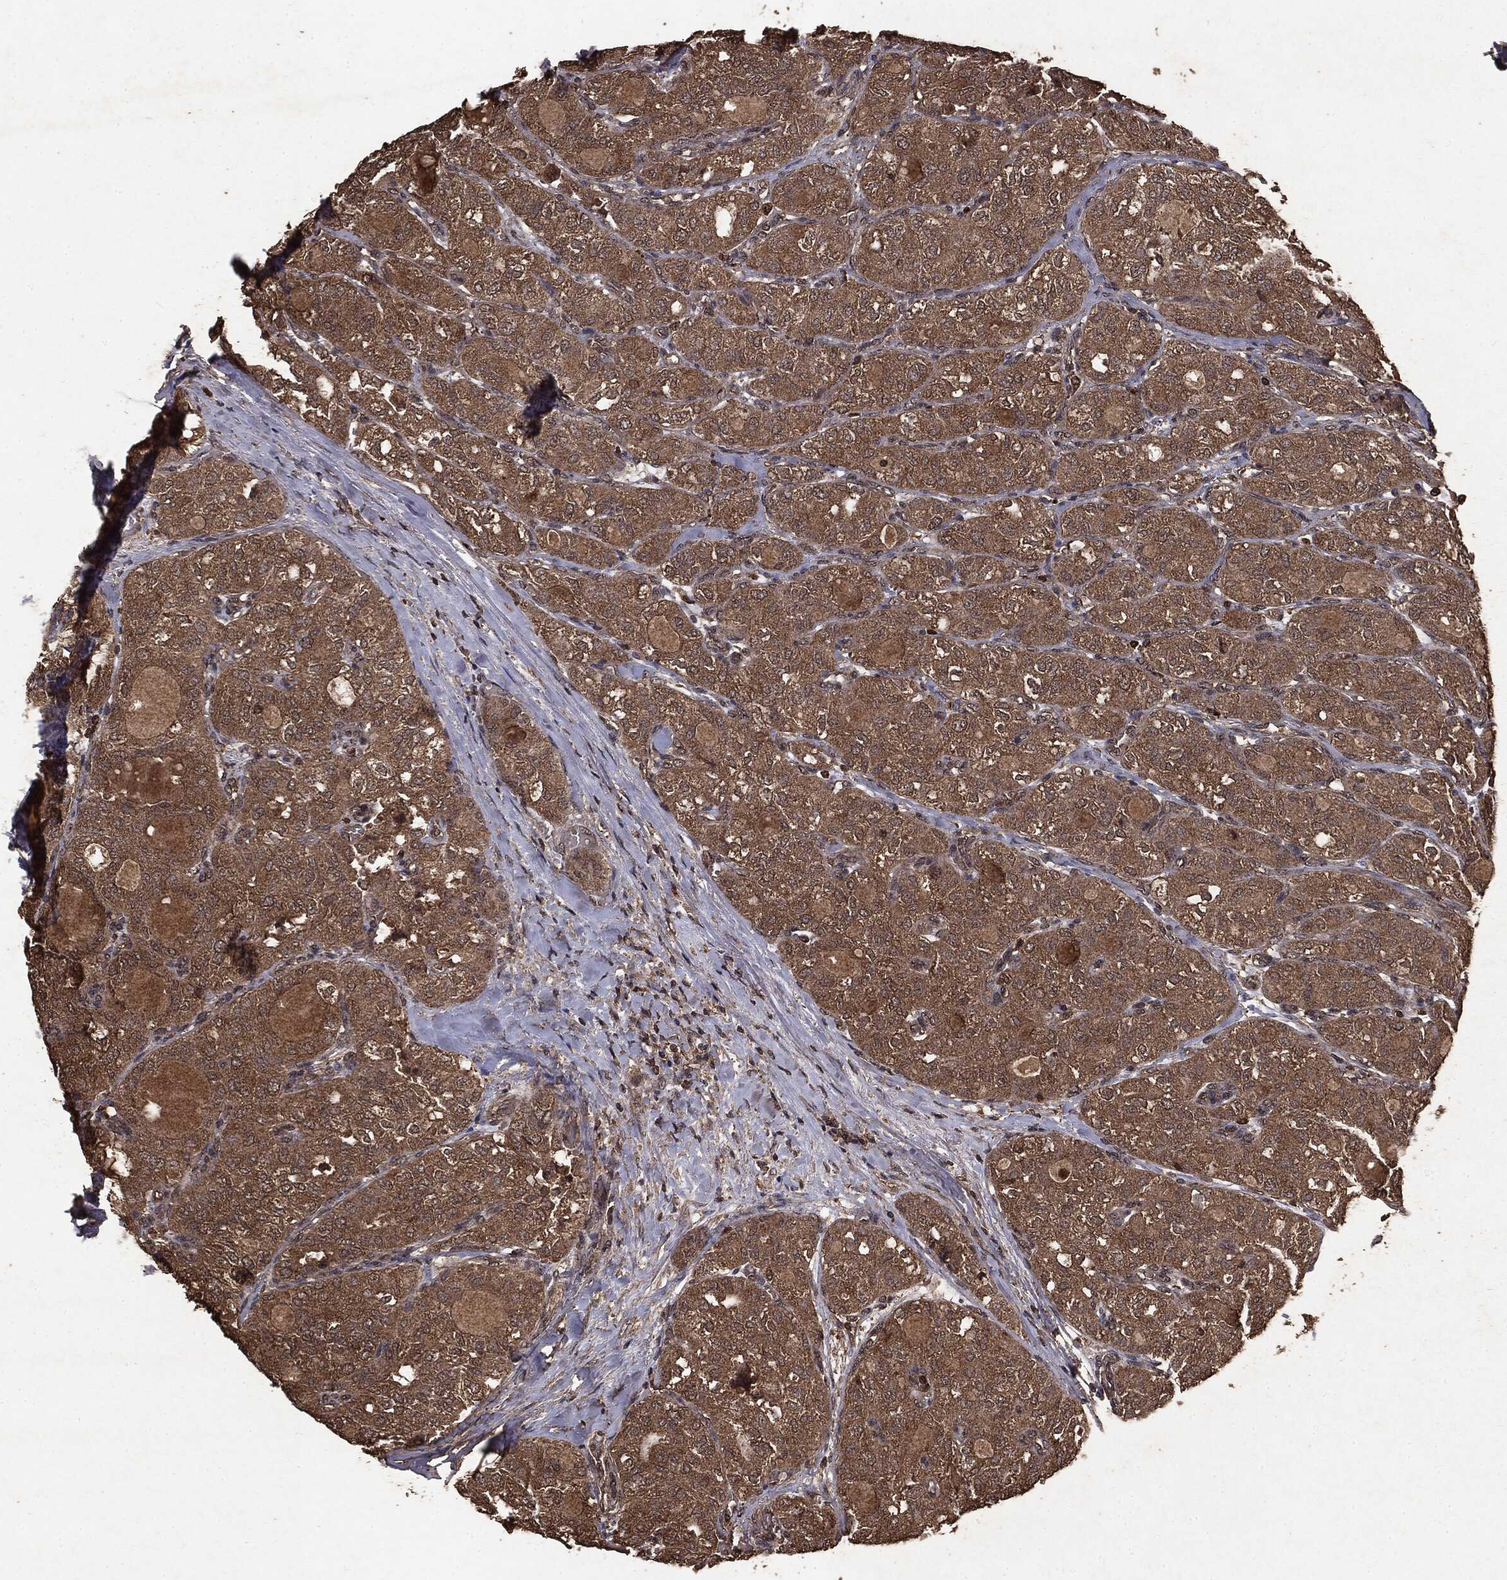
{"staining": {"intensity": "moderate", "quantity": ">75%", "location": "cytoplasmic/membranous"}, "tissue": "thyroid cancer", "cell_type": "Tumor cells", "image_type": "cancer", "snomed": [{"axis": "morphology", "description": "Follicular adenoma carcinoma, NOS"}, {"axis": "topography", "description": "Thyroid gland"}], "caption": "Immunohistochemistry (IHC) staining of follicular adenoma carcinoma (thyroid), which displays medium levels of moderate cytoplasmic/membranous positivity in about >75% of tumor cells indicating moderate cytoplasmic/membranous protein expression. The staining was performed using DAB (brown) for protein detection and nuclei were counterstained in hematoxylin (blue).", "gene": "NME1", "patient": {"sex": "male", "age": 75}}